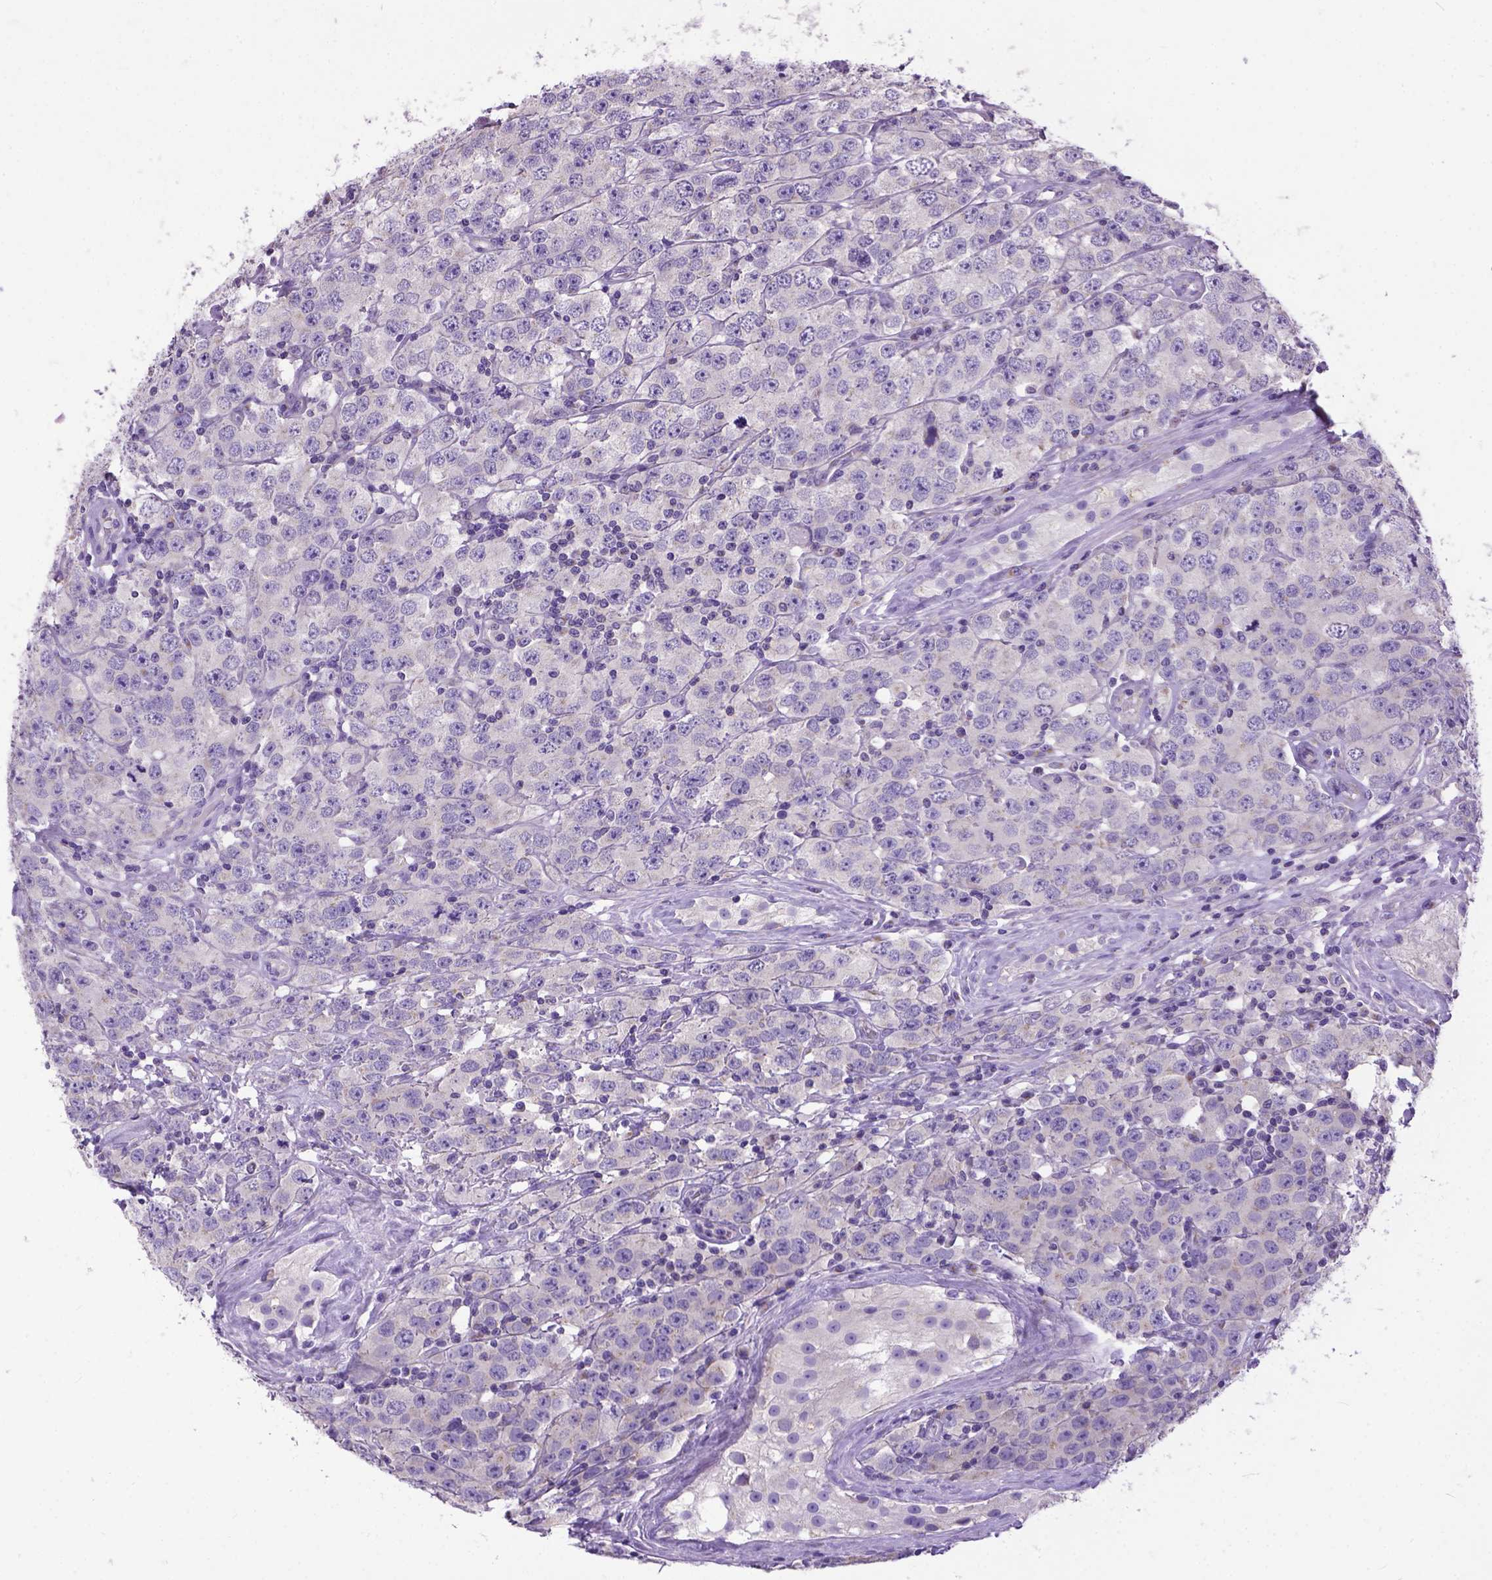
{"staining": {"intensity": "negative", "quantity": "none", "location": "none"}, "tissue": "testis cancer", "cell_type": "Tumor cells", "image_type": "cancer", "snomed": [{"axis": "morphology", "description": "Seminoma, NOS"}, {"axis": "topography", "description": "Testis"}], "caption": "Testis cancer was stained to show a protein in brown. There is no significant positivity in tumor cells.", "gene": "BANF2", "patient": {"sex": "male", "age": 52}}